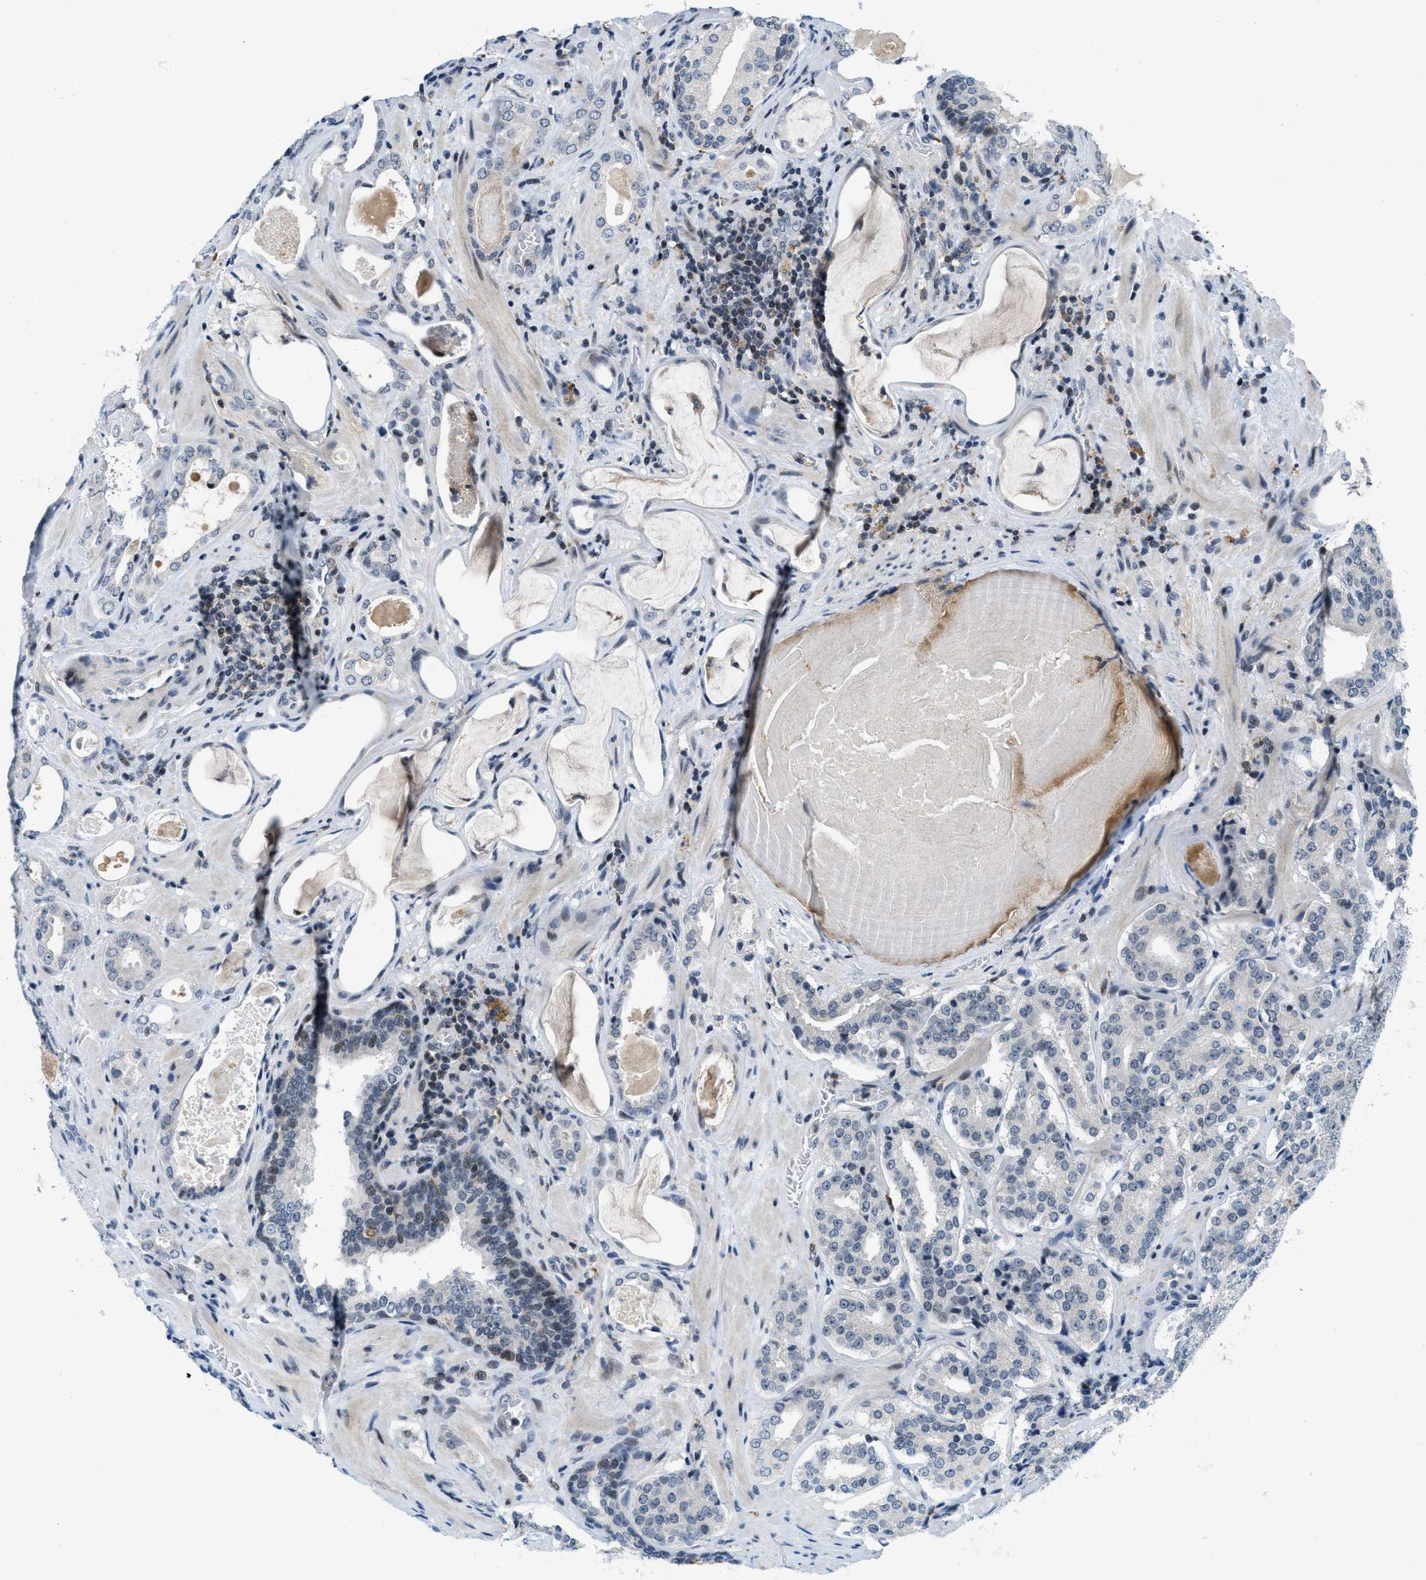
{"staining": {"intensity": "moderate", "quantity": "<25%", "location": "nuclear"}, "tissue": "prostate cancer", "cell_type": "Tumor cells", "image_type": "cancer", "snomed": [{"axis": "morphology", "description": "Adenocarcinoma, High grade"}, {"axis": "topography", "description": "Prostate"}], "caption": "Prostate cancer (high-grade adenocarcinoma) was stained to show a protein in brown. There is low levels of moderate nuclear positivity in approximately <25% of tumor cells.", "gene": "ING1", "patient": {"sex": "male", "age": 60}}